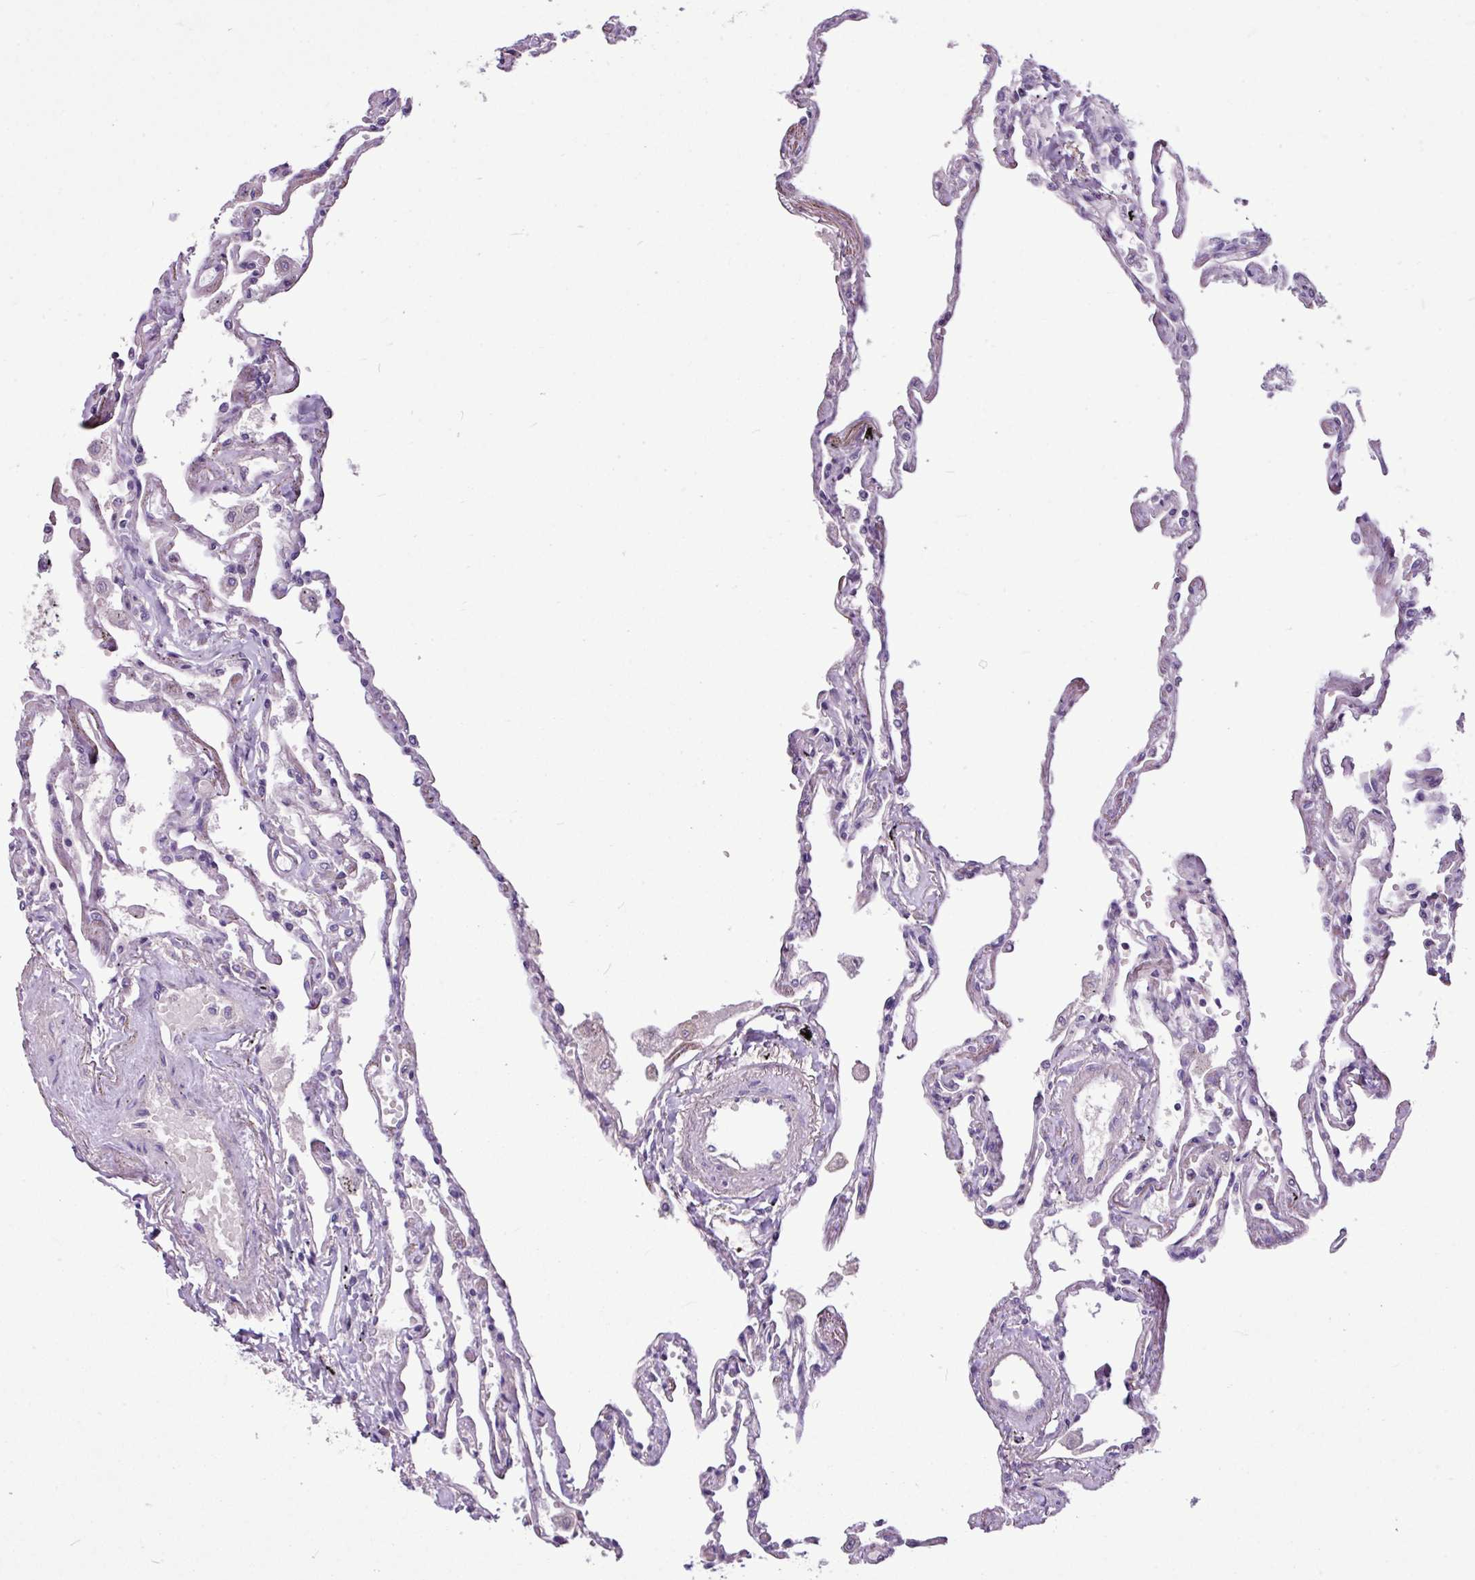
{"staining": {"intensity": "weak", "quantity": "25%-75%", "location": "cytoplasmic/membranous"}, "tissue": "lung", "cell_type": "Alveolar cells", "image_type": "normal", "snomed": [{"axis": "morphology", "description": "Normal tissue, NOS"}, {"axis": "topography", "description": "Lung"}], "caption": "Protein expression analysis of benign lung demonstrates weak cytoplasmic/membranous expression in about 25%-75% of alveolar cells. Immunohistochemistry (ihc) stains the protein in brown and the nuclei are stained blue.", "gene": "MROH2A", "patient": {"sex": "female", "age": 67}}